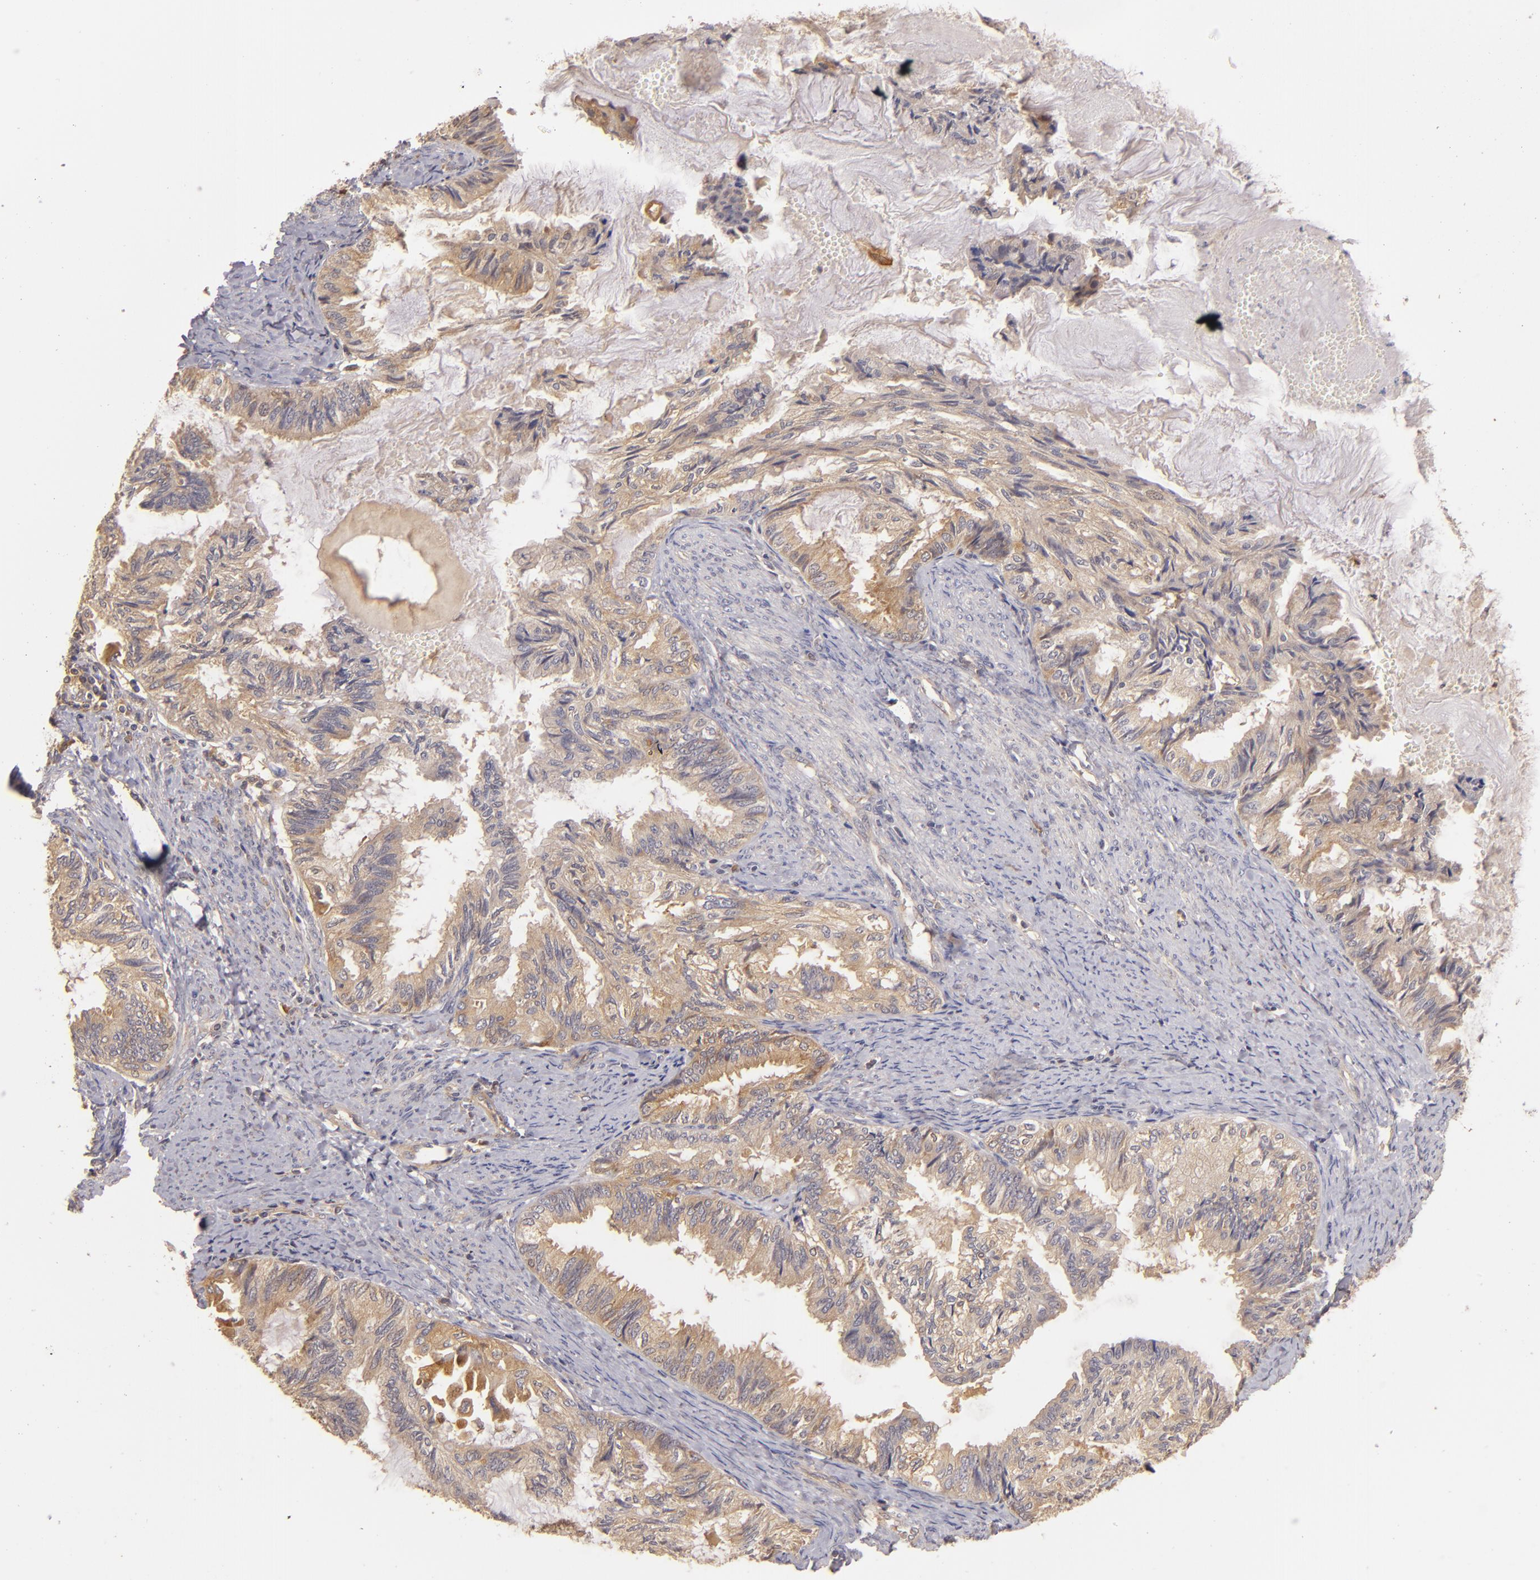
{"staining": {"intensity": "strong", "quantity": ">75%", "location": "cytoplasmic/membranous"}, "tissue": "endometrial cancer", "cell_type": "Tumor cells", "image_type": "cancer", "snomed": [{"axis": "morphology", "description": "Adenocarcinoma, NOS"}, {"axis": "topography", "description": "Endometrium"}], "caption": "Human endometrial cancer stained with a brown dye reveals strong cytoplasmic/membranous positive staining in about >75% of tumor cells.", "gene": "PRKCD", "patient": {"sex": "female", "age": 86}}